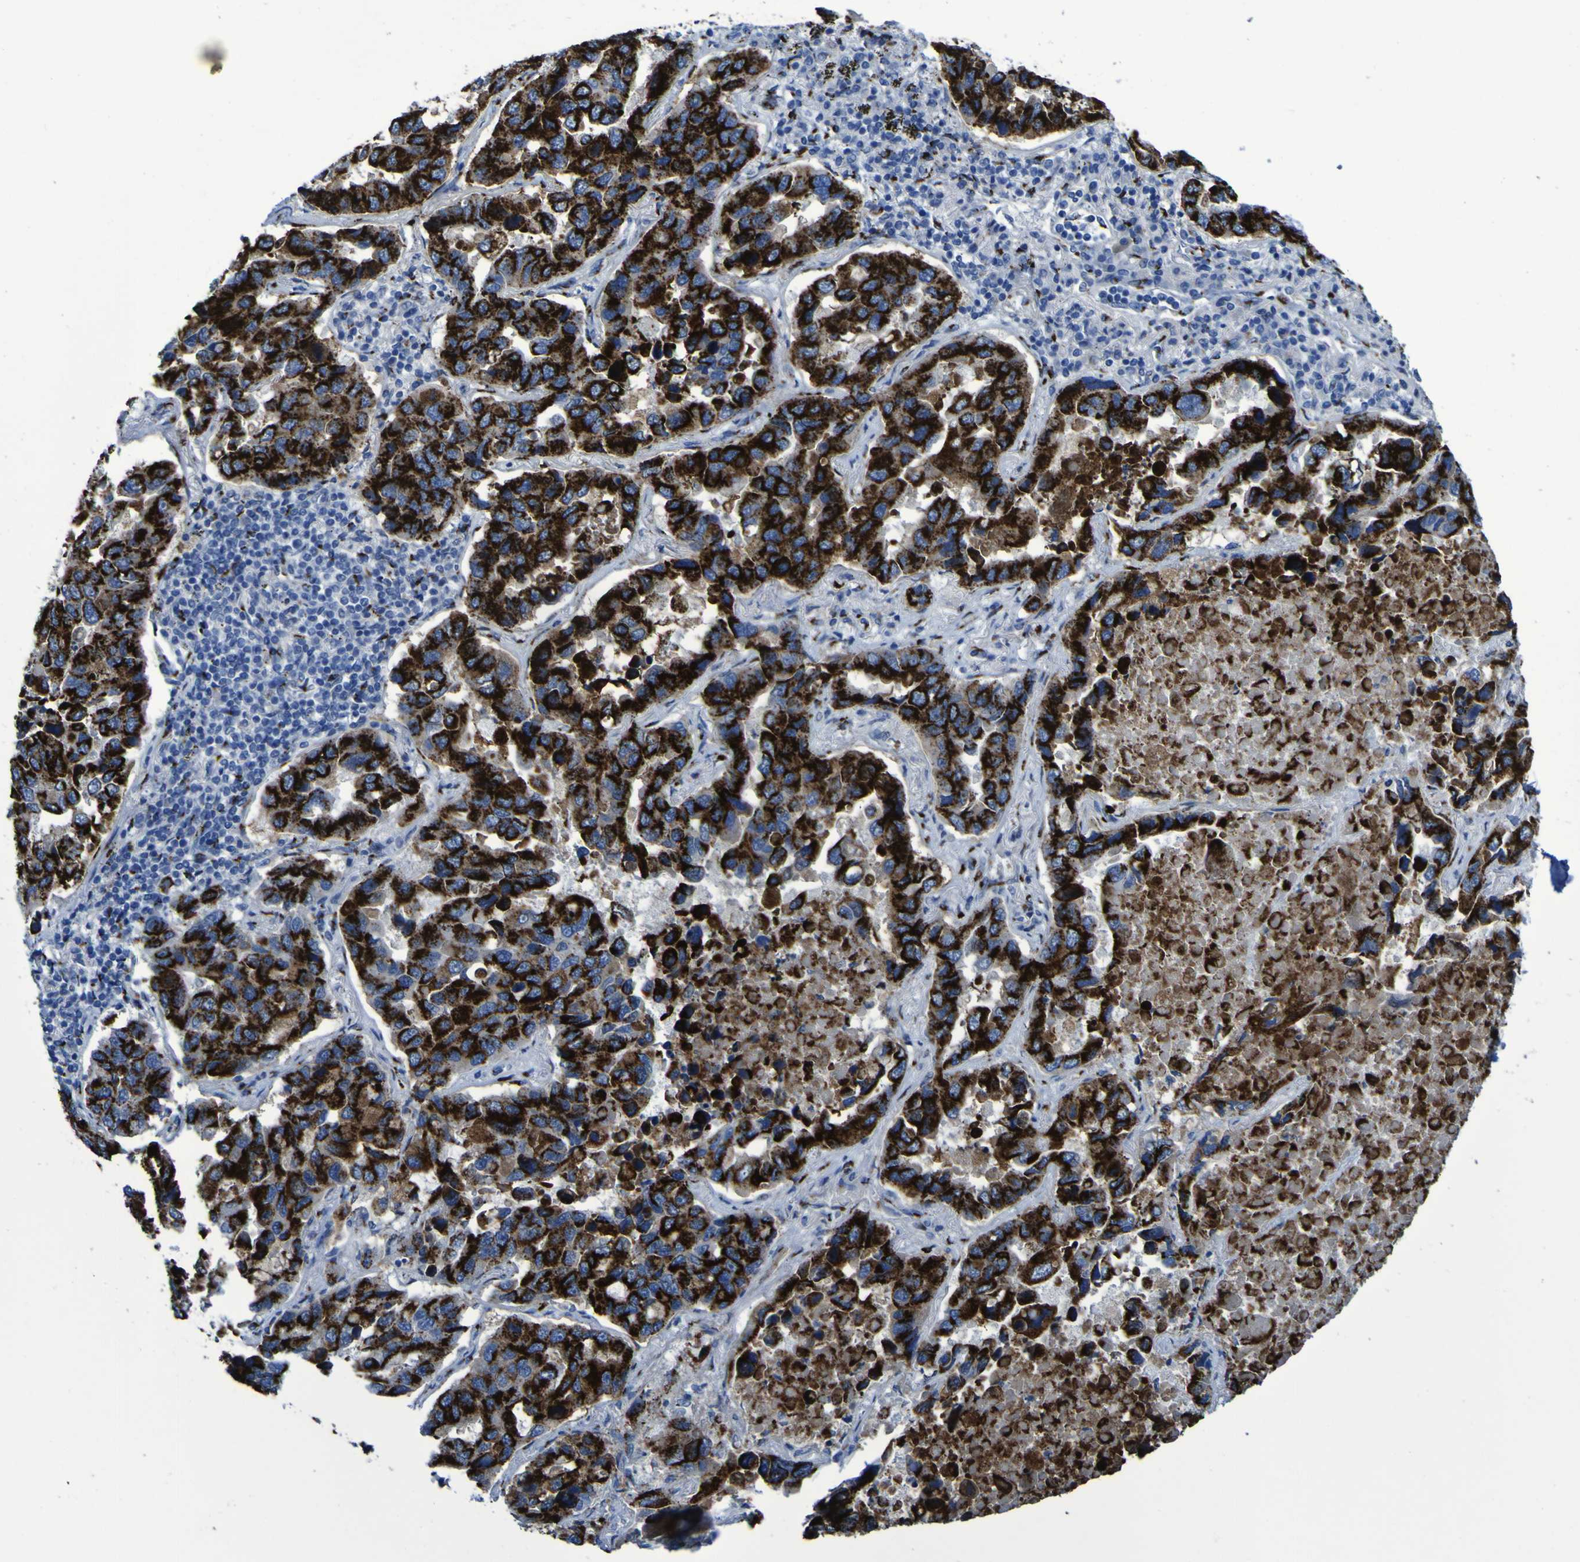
{"staining": {"intensity": "strong", "quantity": ">75%", "location": "cytoplasmic/membranous"}, "tissue": "lung cancer", "cell_type": "Tumor cells", "image_type": "cancer", "snomed": [{"axis": "morphology", "description": "Adenocarcinoma, NOS"}, {"axis": "topography", "description": "Lung"}], "caption": "Tumor cells show high levels of strong cytoplasmic/membranous staining in about >75% of cells in adenocarcinoma (lung).", "gene": "GOLM1", "patient": {"sex": "male", "age": 64}}